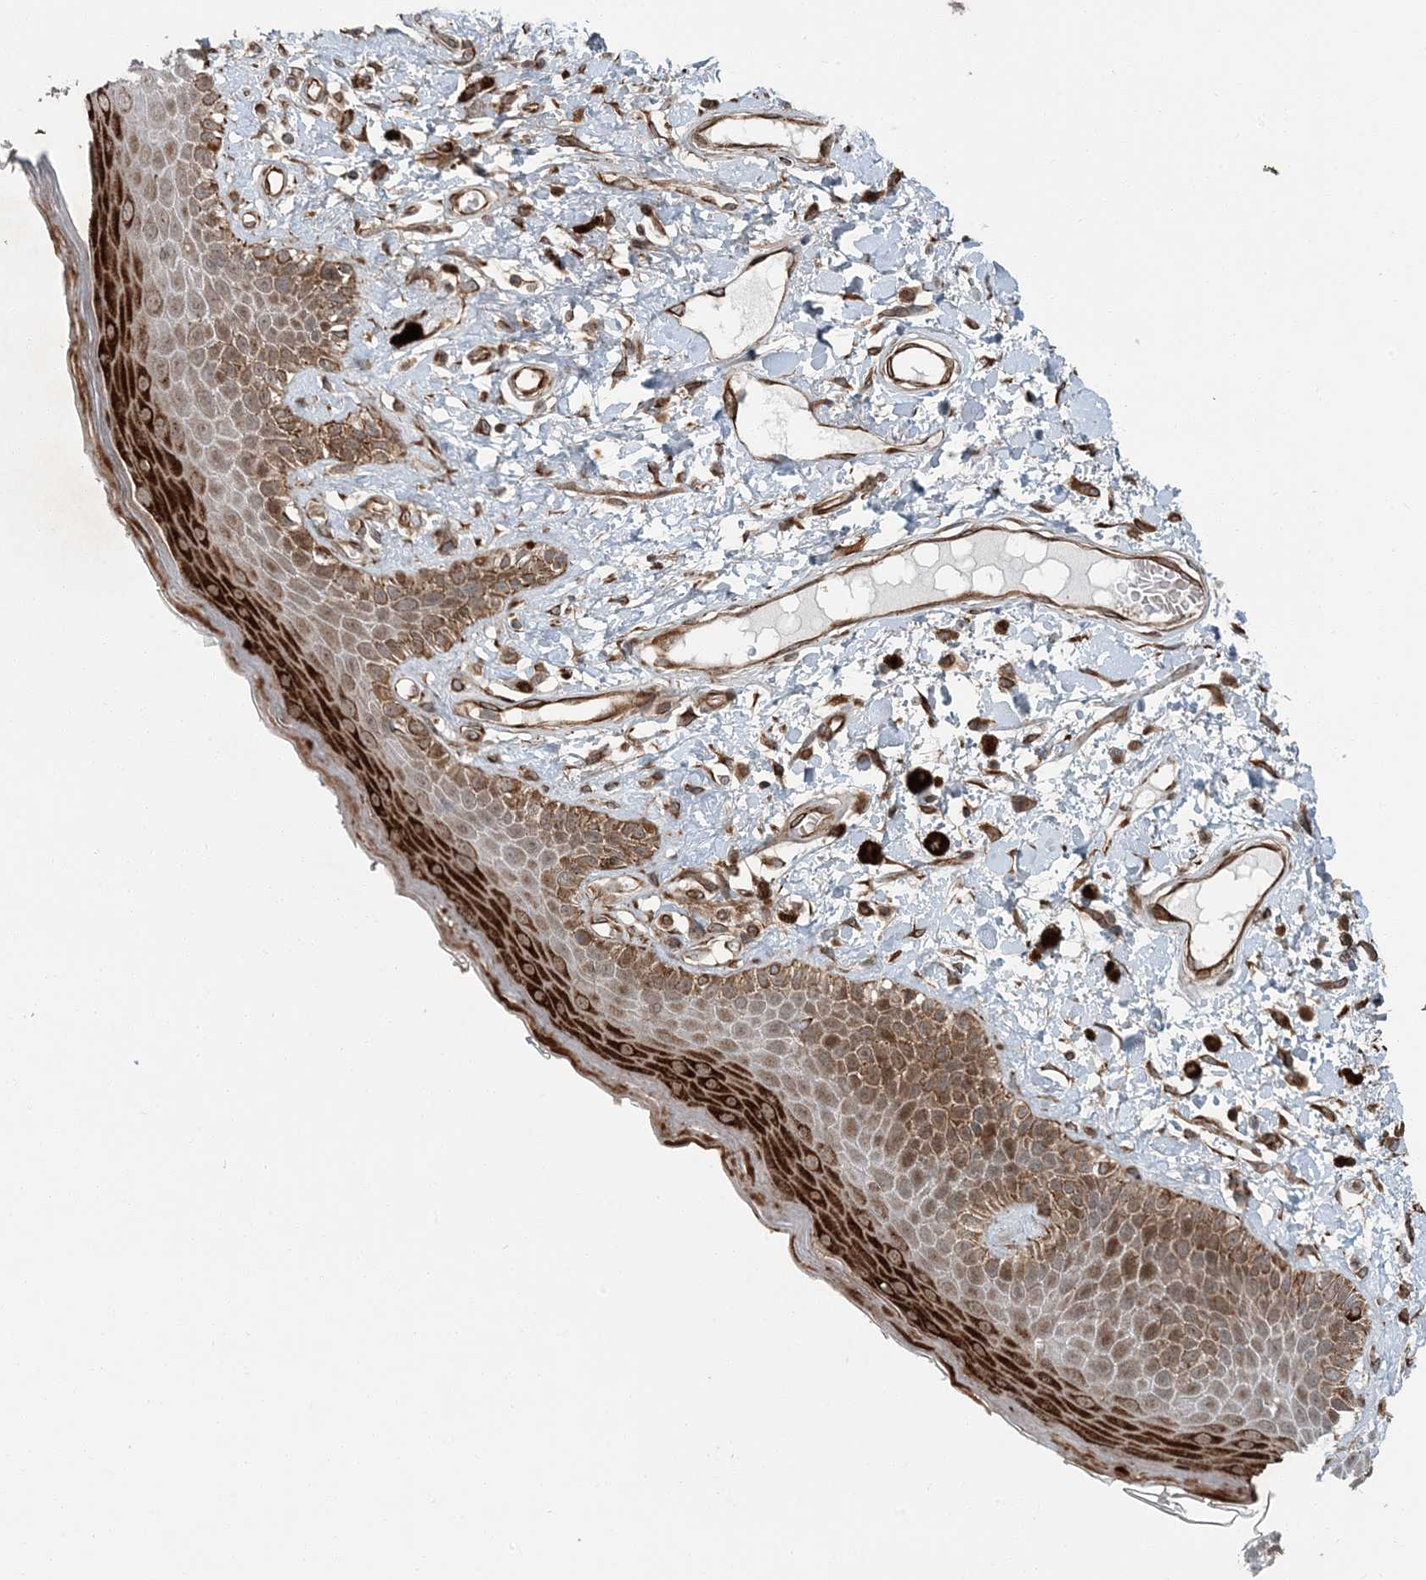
{"staining": {"intensity": "strong", "quantity": "25%-75%", "location": "cytoplasmic/membranous"}, "tissue": "skin", "cell_type": "Epidermal cells", "image_type": "normal", "snomed": [{"axis": "morphology", "description": "Normal tissue, NOS"}, {"axis": "topography", "description": "Anal"}], "caption": "A high amount of strong cytoplasmic/membranous expression is appreciated in approximately 25%-75% of epidermal cells in unremarkable skin. (Brightfield microscopy of DAB IHC at high magnification).", "gene": "EDEM2", "patient": {"sex": "female", "age": 78}}